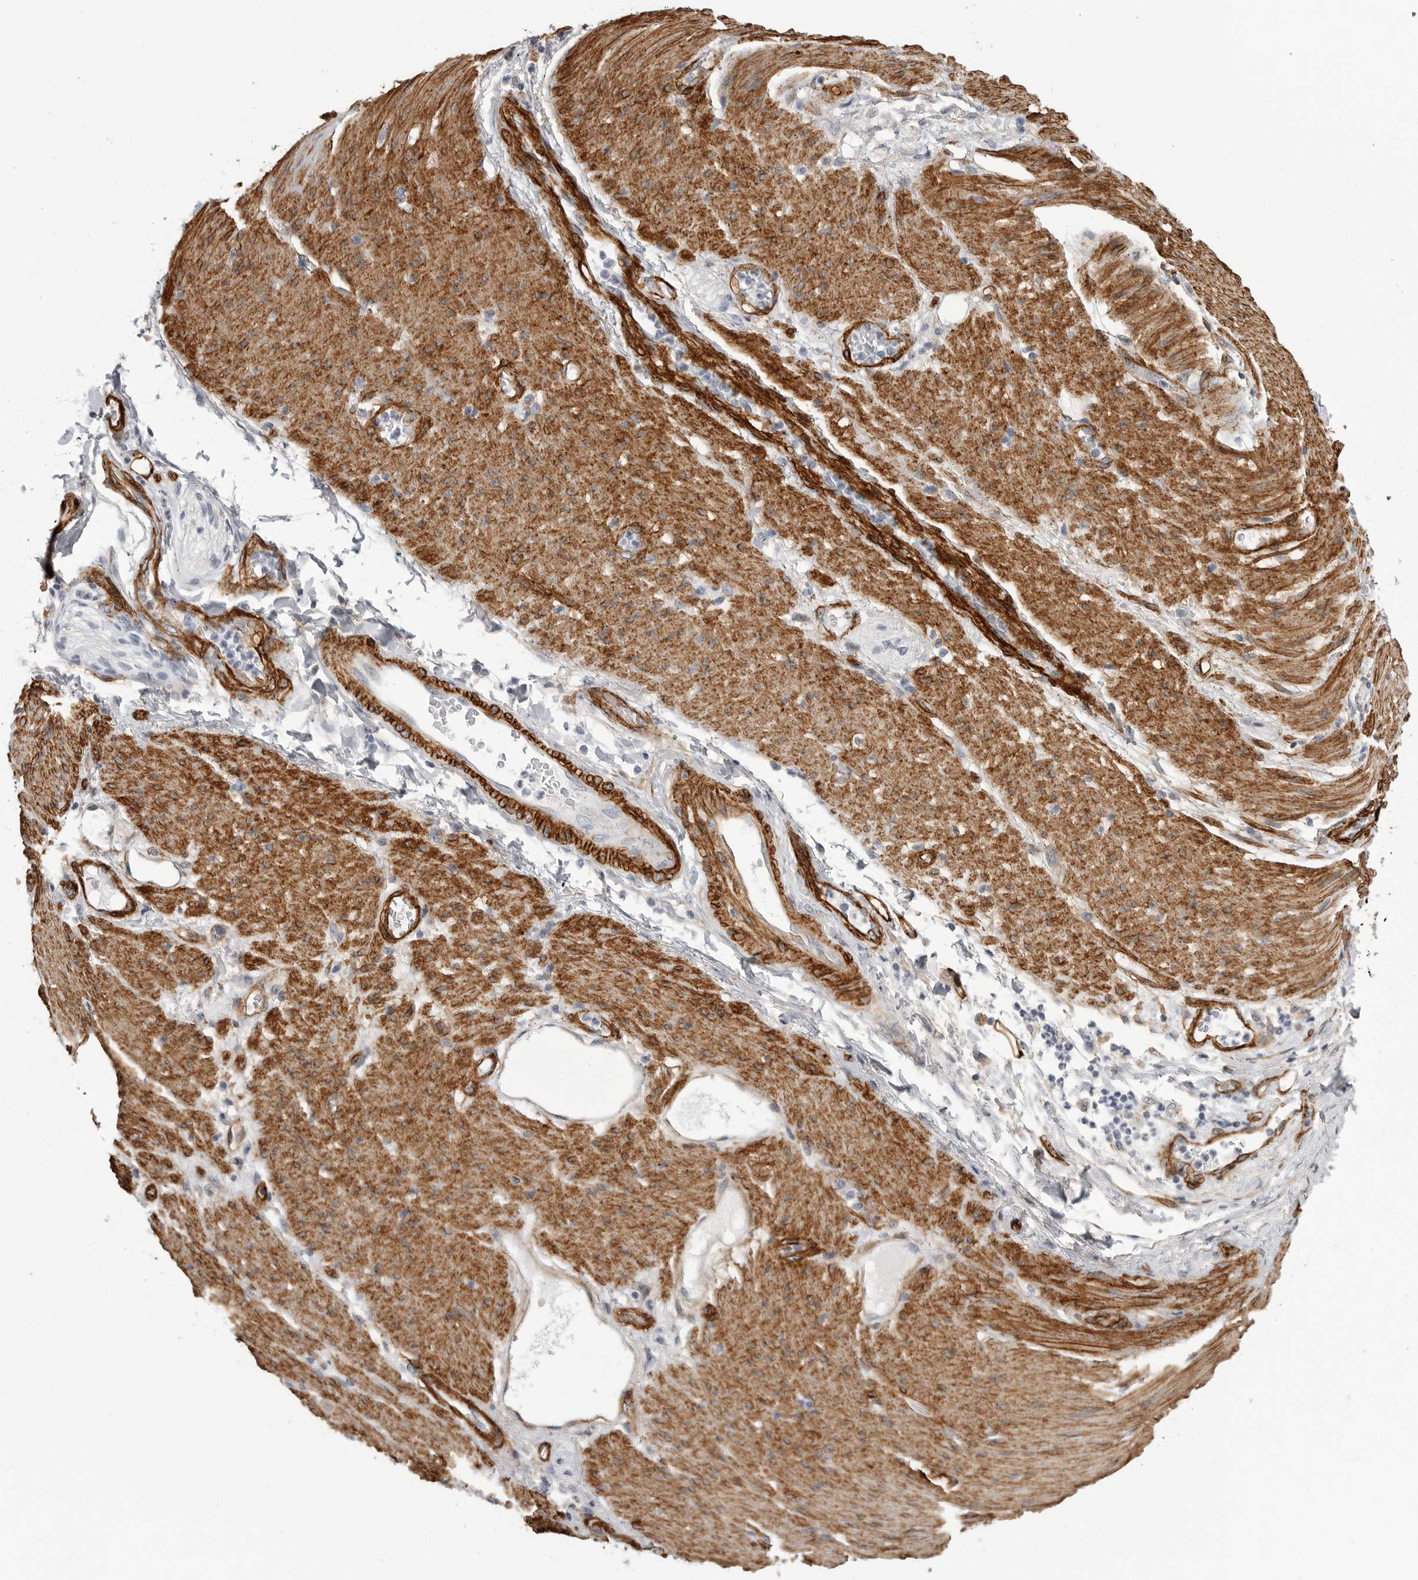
{"staining": {"intensity": "negative", "quantity": "none", "location": "none"}, "tissue": "stomach cancer", "cell_type": "Tumor cells", "image_type": "cancer", "snomed": [{"axis": "morphology", "description": "Adenocarcinoma, NOS"}, {"axis": "topography", "description": "Stomach"}], "caption": "The micrograph demonstrates no significant staining in tumor cells of stomach cancer. (DAB IHC visualized using brightfield microscopy, high magnification).", "gene": "AOC3", "patient": {"sex": "female", "age": 73}}